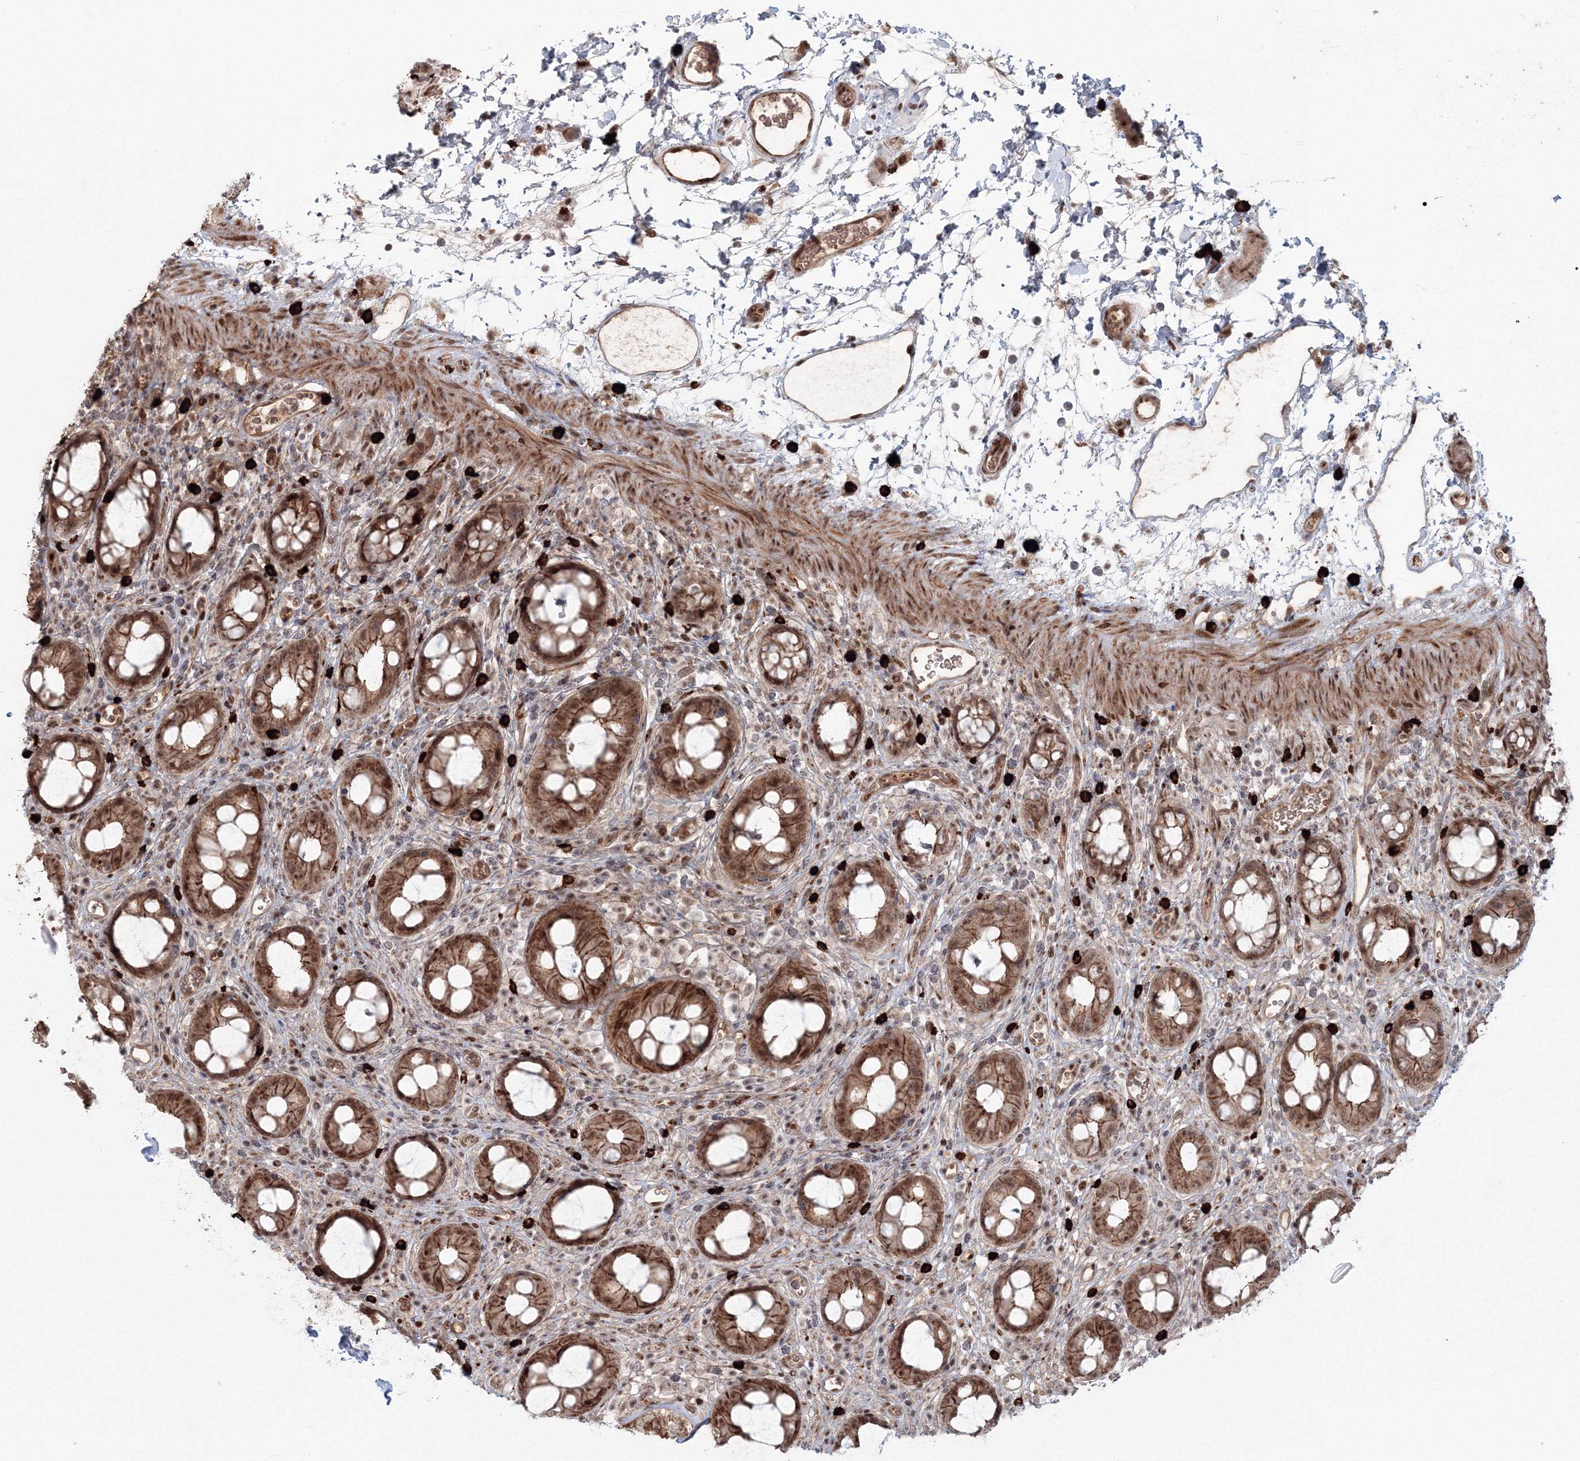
{"staining": {"intensity": "strong", "quantity": ">75%", "location": "cytoplasmic/membranous,nuclear"}, "tissue": "rectum", "cell_type": "Glandular cells", "image_type": "normal", "snomed": [{"axis": "morphology", "description": "Normal tissue, NOS"}, {"axis": "topography", "description": "Rectum"}], "caption": "Glandular cells demonstrate high levels of strong cytoplasmic/membranous,nuclear staining in about >75% of cells in normal rectum.", "gene": "SH3PXD2A", "patient": {"sex": "female", "age": 57}}